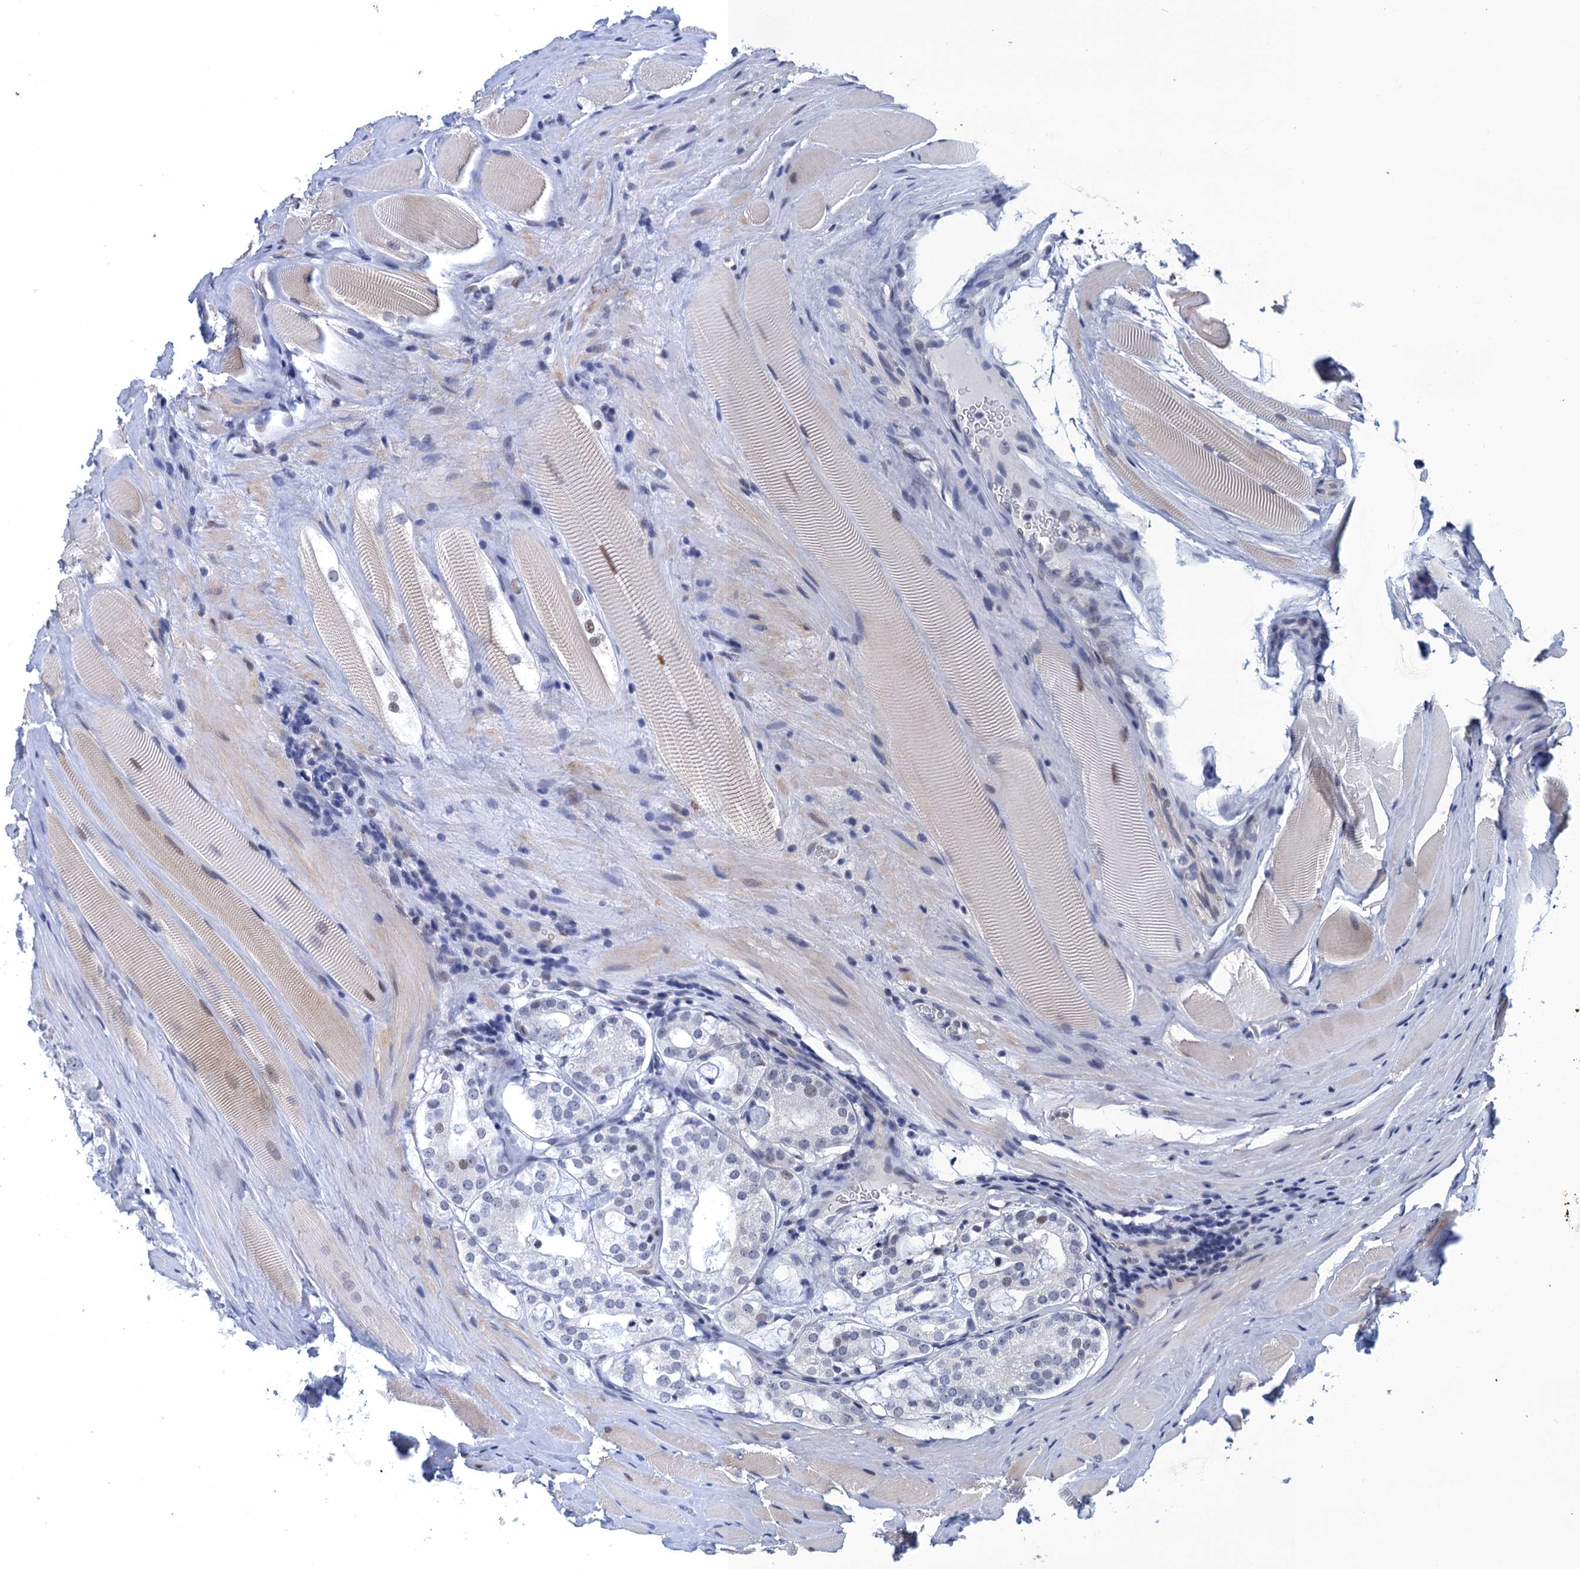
{"staining": {"intensity": "negative", "quantity": "none", "location": "none"}, "tissue": "prostate cancer", "cell_type": "Tumor cells", "image_type": "cancer", "snomed": [{"axis": "morphology", "description": "Adenocarcinoma, High grade"}, {"axis": "topography", "description": "Prostate"}], "caption": "Tumor cells are negative for brown protein staining in prostate high-grade adenocarcinoma. The staining was performed using DAB (3,3'-diaminobenzidine) to visualize the protein expression in brown, while the nuclei were stained in blue with hematoxylin (Magnification: 20x).", "gene": "GINS3", "patient": {"sex": "male", "age": 63}}